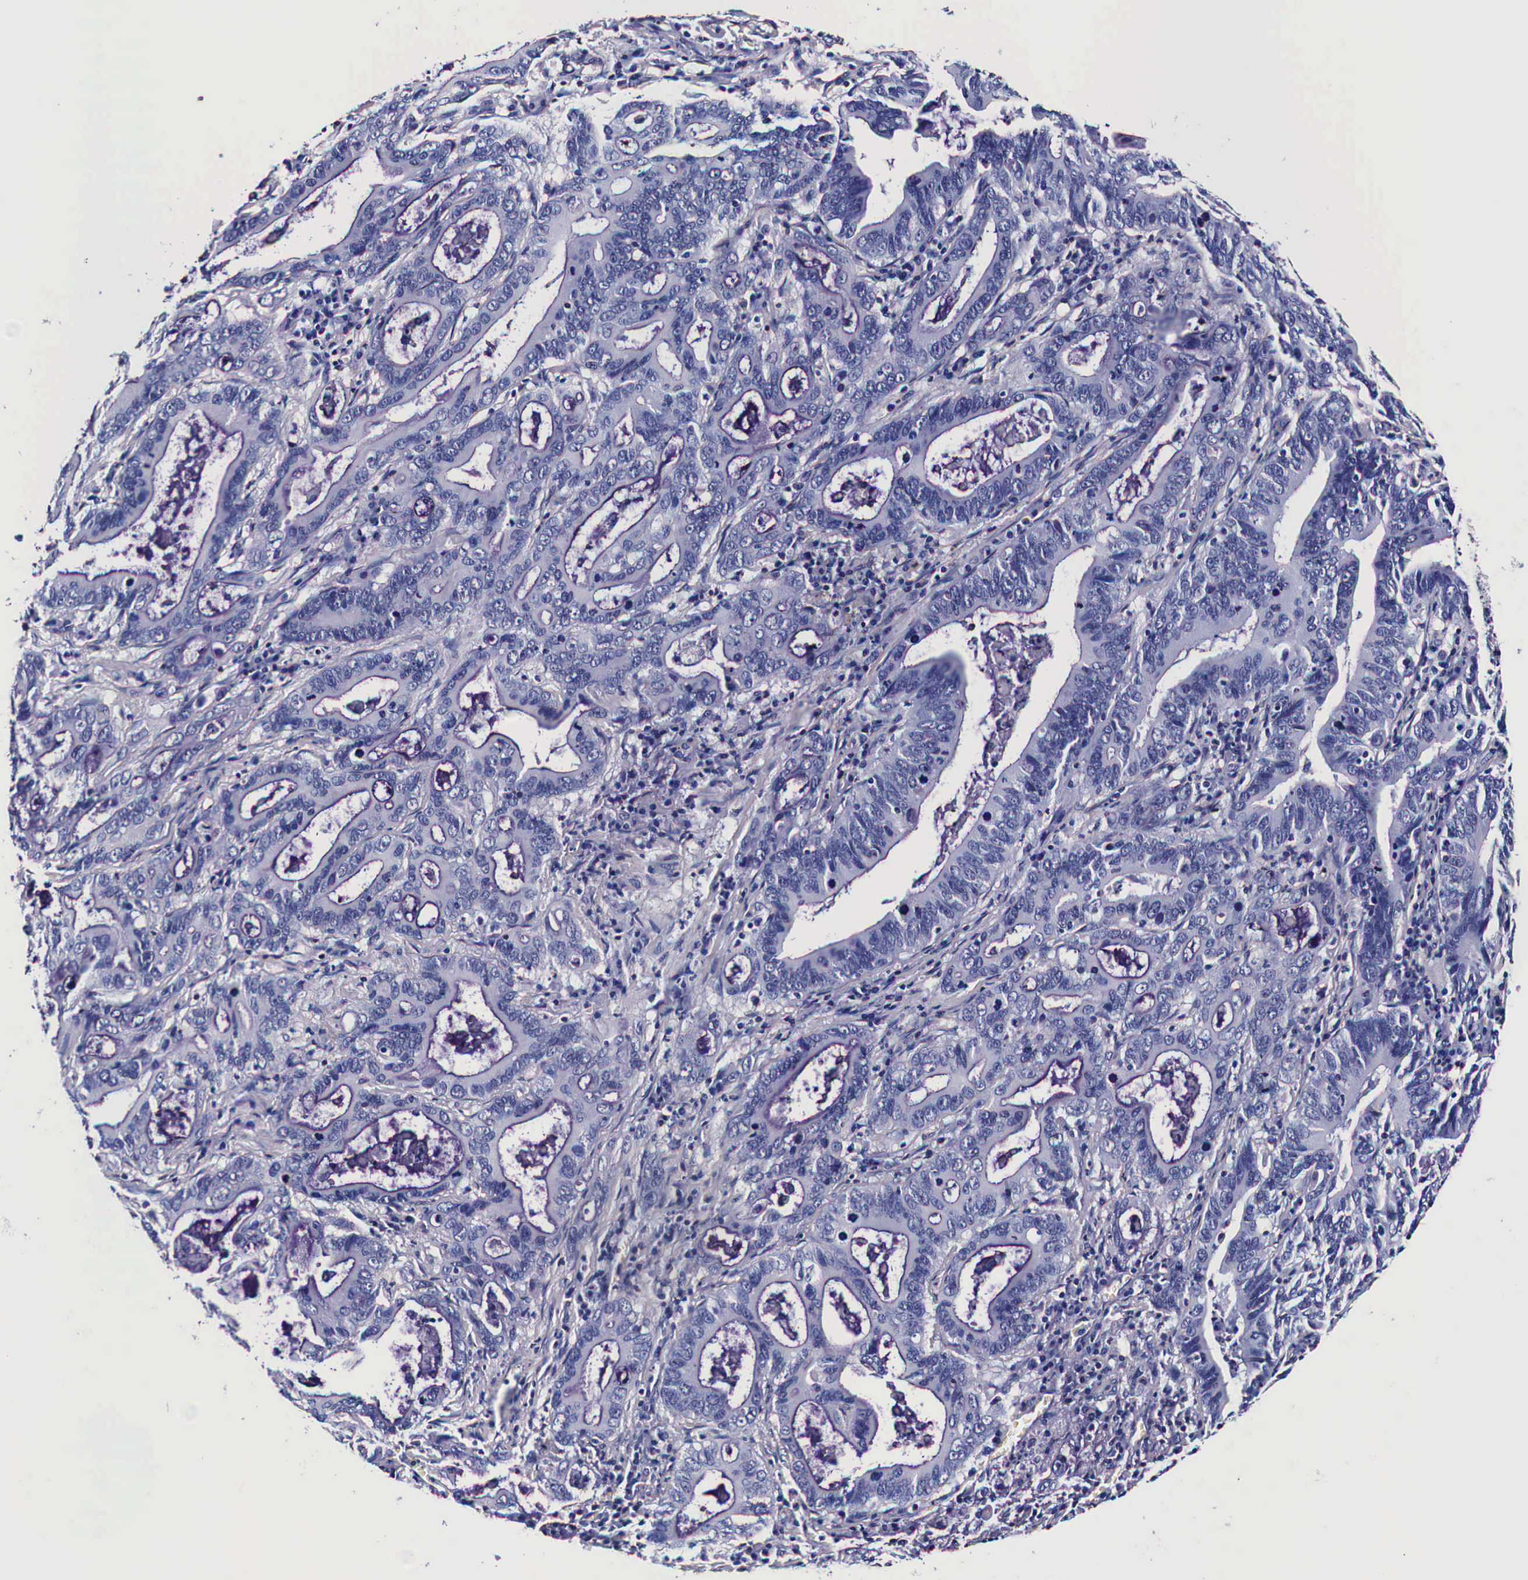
{"staining": {"intensity": "negative", "quantity": "none", "location": "none"}, "tissue": "stomach cancer", "cell_type": "Tumor cells", "image_type": "cancer", "snomed": [{"axis": "morphology", "description": "Adenocarcinoma, NOS"}, {"axis": "topography", "description": "Stomach, upper"}], "caption": "Tumor cells are negative for protein expression in human adenocarcinoma (stomach). Nuclei are stained in blue.", "gene": "HSPB1", "patient": {"sex": "male", "age": 63}}